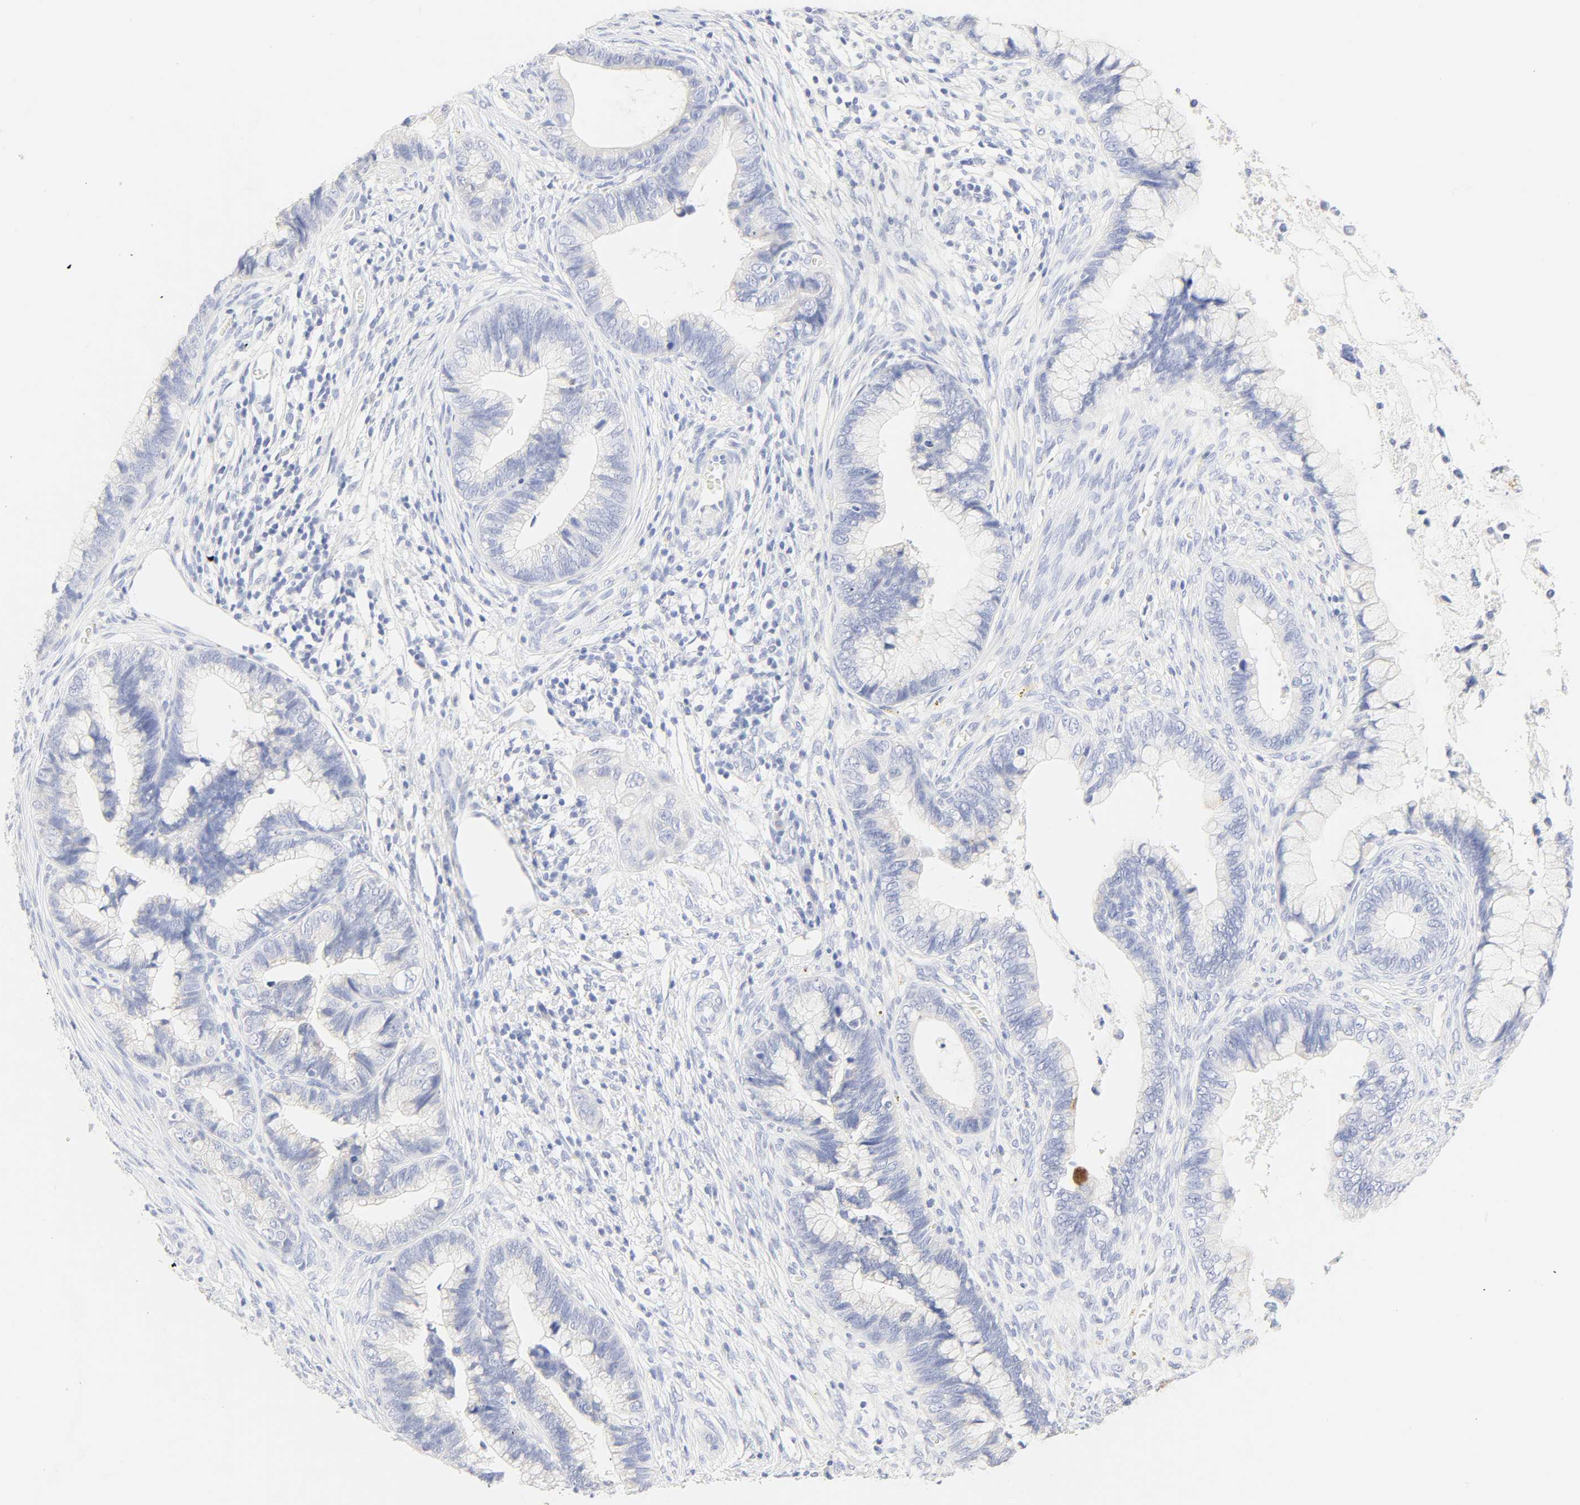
{"staining": {"intensity": "negative", "quantity": "none", "location": "none"}, "tissue": "cervical cancer", "cell_type": "Tumor cells", "image_type": "cancer", "snomed": [{"axis": "morphology", "description": "Adenocarcinoma, NOS"}, {"axis": "topography", "description": "Cervix"}], "caption": "IHC photomicrograph of human adenocarcinoma (cervical) stained for a protein (brown), which shows no positivity in tumor cells. (DAB (3,3'-diaminobenzidine) IHC, high magnification).", "gene": "SLCO1B3", "patient": {"sex": "female", "age": 44}}